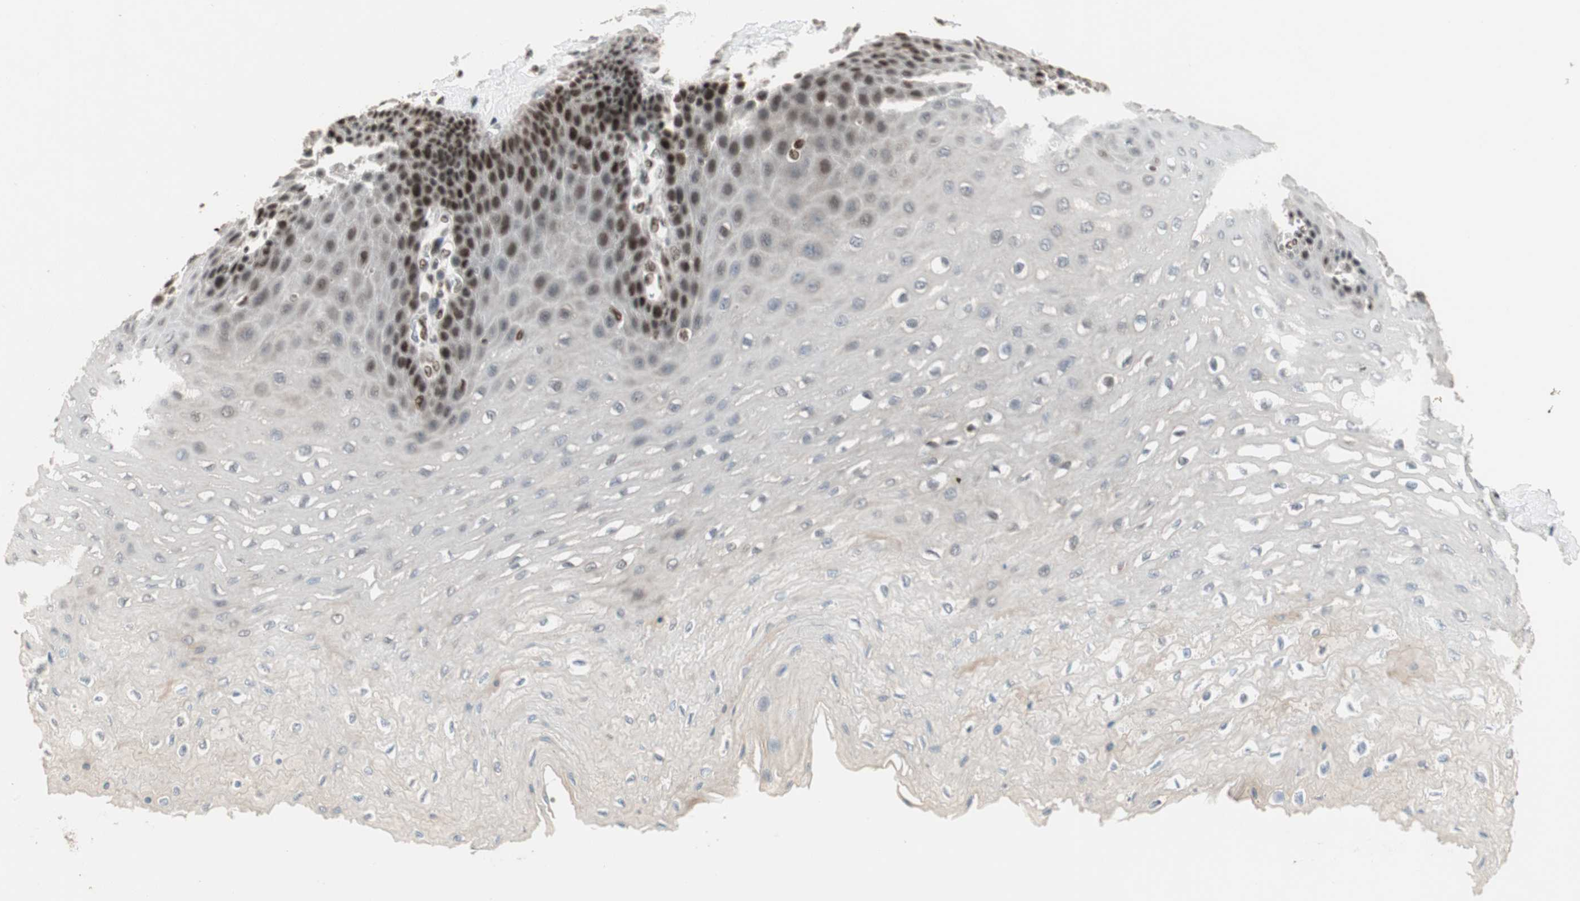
{"staining": {"intensity": "strong", "quantity": "25%-75%", "location": "nuclear"}, "tissue": "esophagus", "cell_type": "Squamous epithelial cells", "image_type": "normal", "snomed": [{"axis": "morphology", "description": "Normal tissue, NOS"}, {"axis": "topography", "description": "Esophagus"}], "caption": "DAB (3,3'-diaminobenzidine) immunohistochemical staining of benign esophagus shows strong nuclear protein staining in approximately 25%-75% of squamous epithelial cells. The staining was performed using DAB (3,3'-diaminobenzidine), with brown indicating positive protein expression. Nuclei are stained blue with hematoxylin.", "gene": "MDC1", "patient": {"sex": "female", "age": 72}}